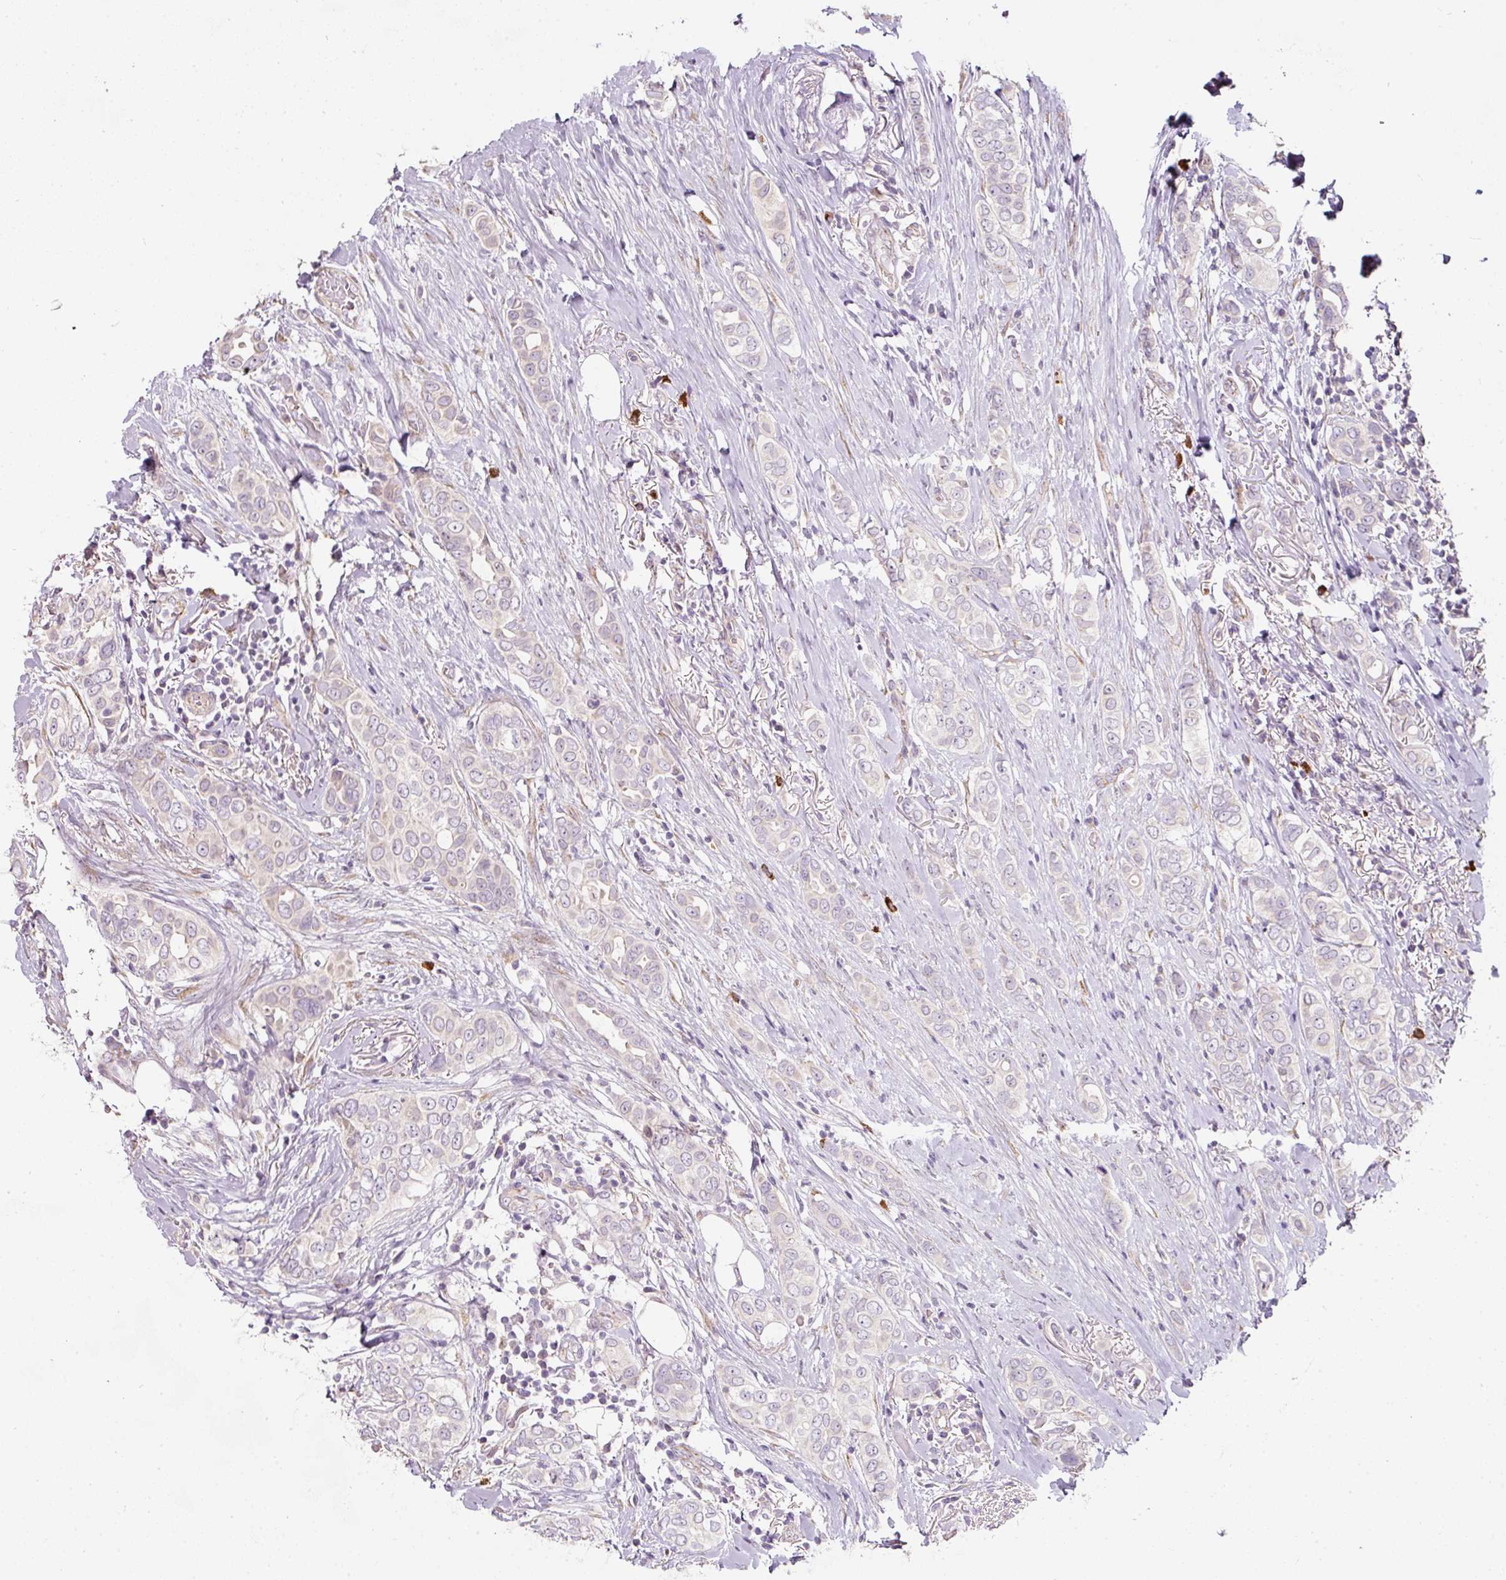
{"staining": {"intensity": "negative", "quantity": "none", "location": "none"}, "tissue": "breast cancer", "cell_type": "Tumor cells", "image_type": "cancer", "snomed": [{"axis": "morphology", "description": "Lobular carcinoma"}, {"axis": "topography", "description": "Breast"}], "caption": "Immunohistochemistry (IHC) of lobular carcinoma (breast) reveals no positivity in tumor cells. (DAB immunohistochemistry (IHC) with hematoxylin counter stain).", "gene": "NBPF11", "patient": {"sex": "female", "age": 51}}